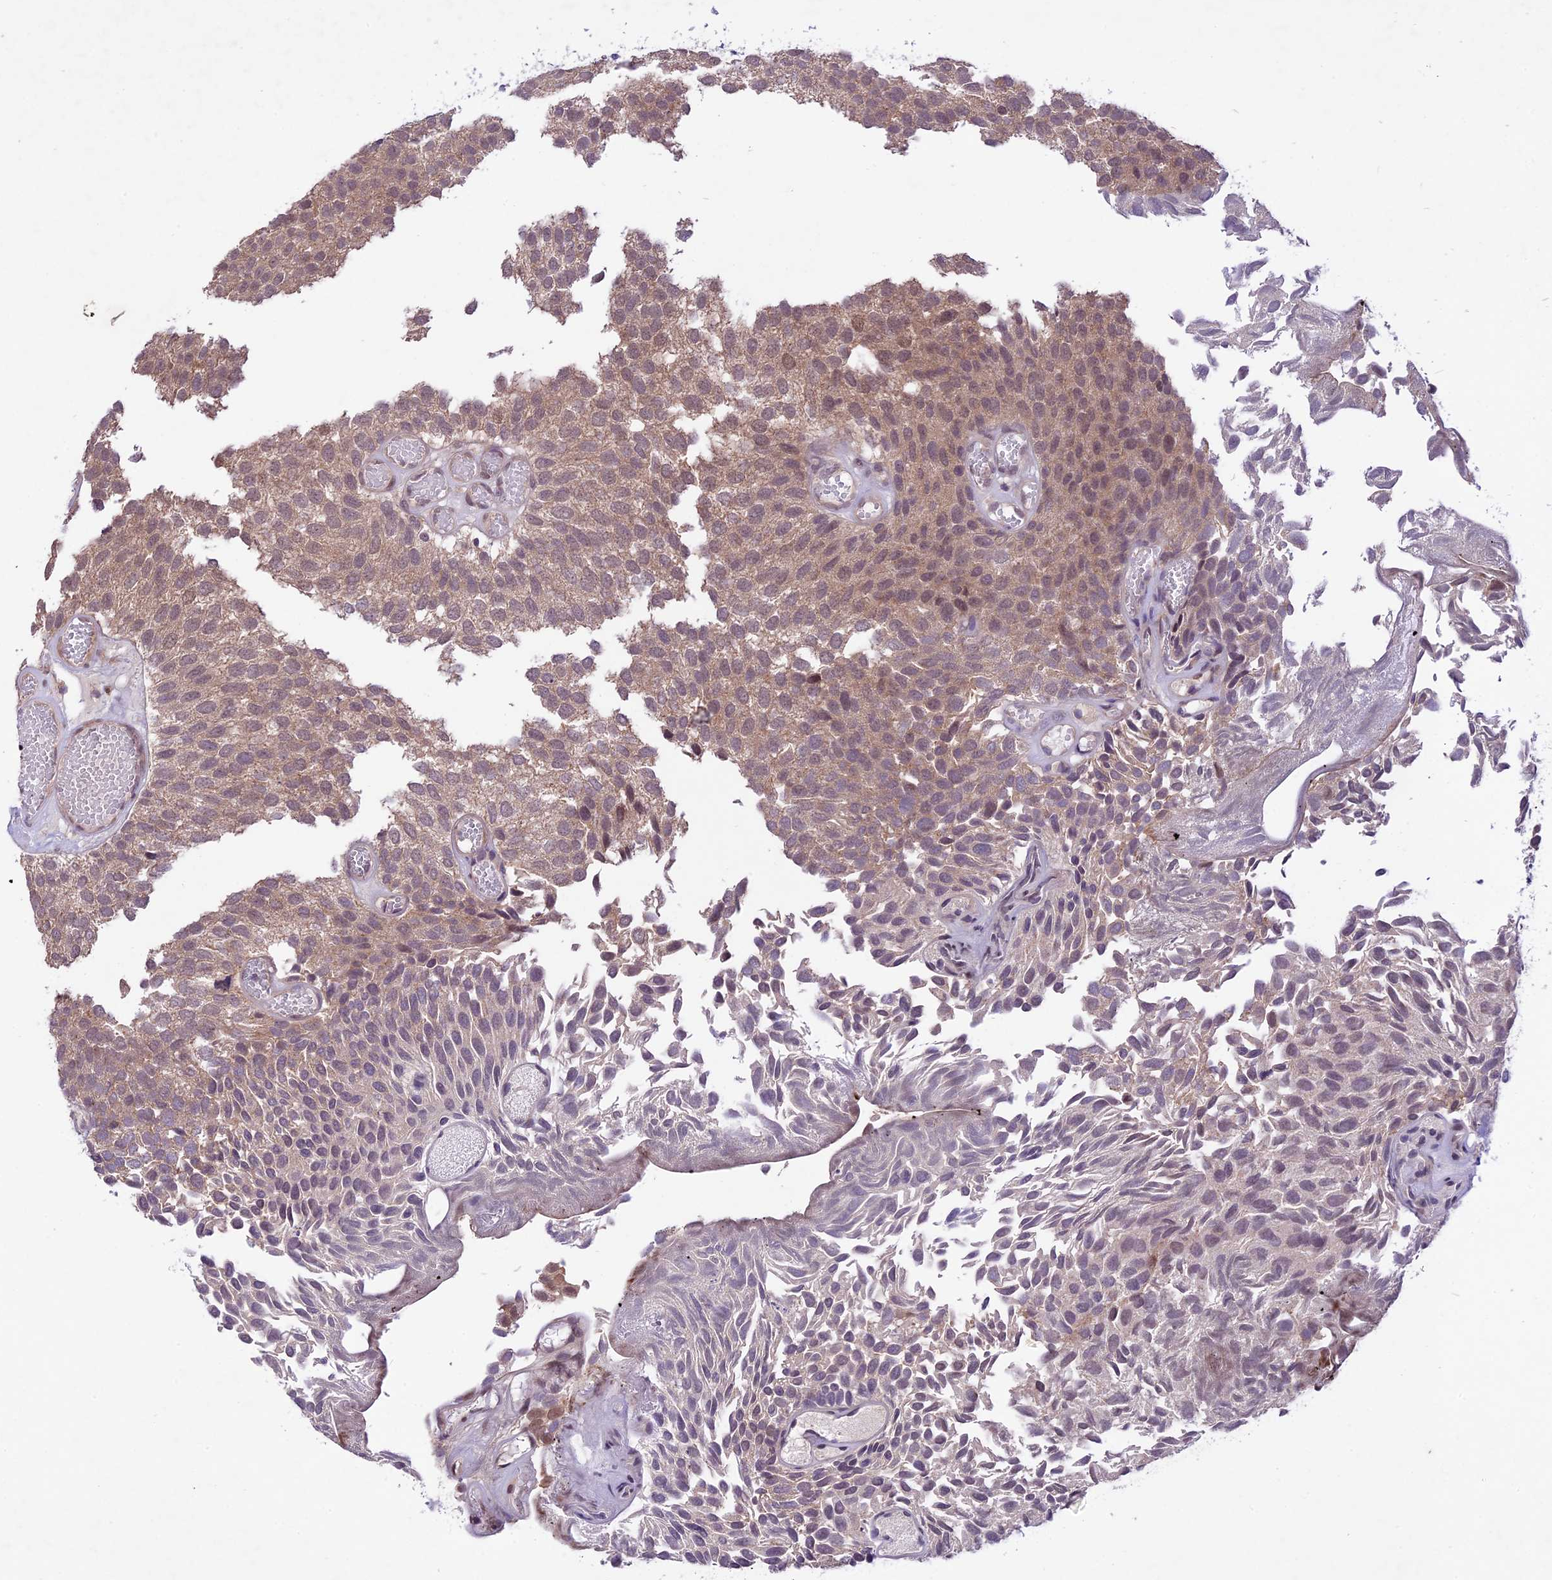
{"staining": {"intensity": "moderate", "quantity": "25%-75%", "location": "cytoplasmic/membranous,nuclear"}, "tissue": "urothelial cancer", "cell_type": "Tumor cells", "image_type": "cancer", "snomed": [{"axis": "morphology", "description": "Urothelial carcinoma, Low grade"}, {"axis": "topography", "description": "Urinary bladder"}], "caption": "Urothelial carcinoma (low-grade) stained with a protein marker demonstrates moderate staining in tumor cells.", "gene": "SPRED1", "patient": {"sex": "male", "age": 89}}